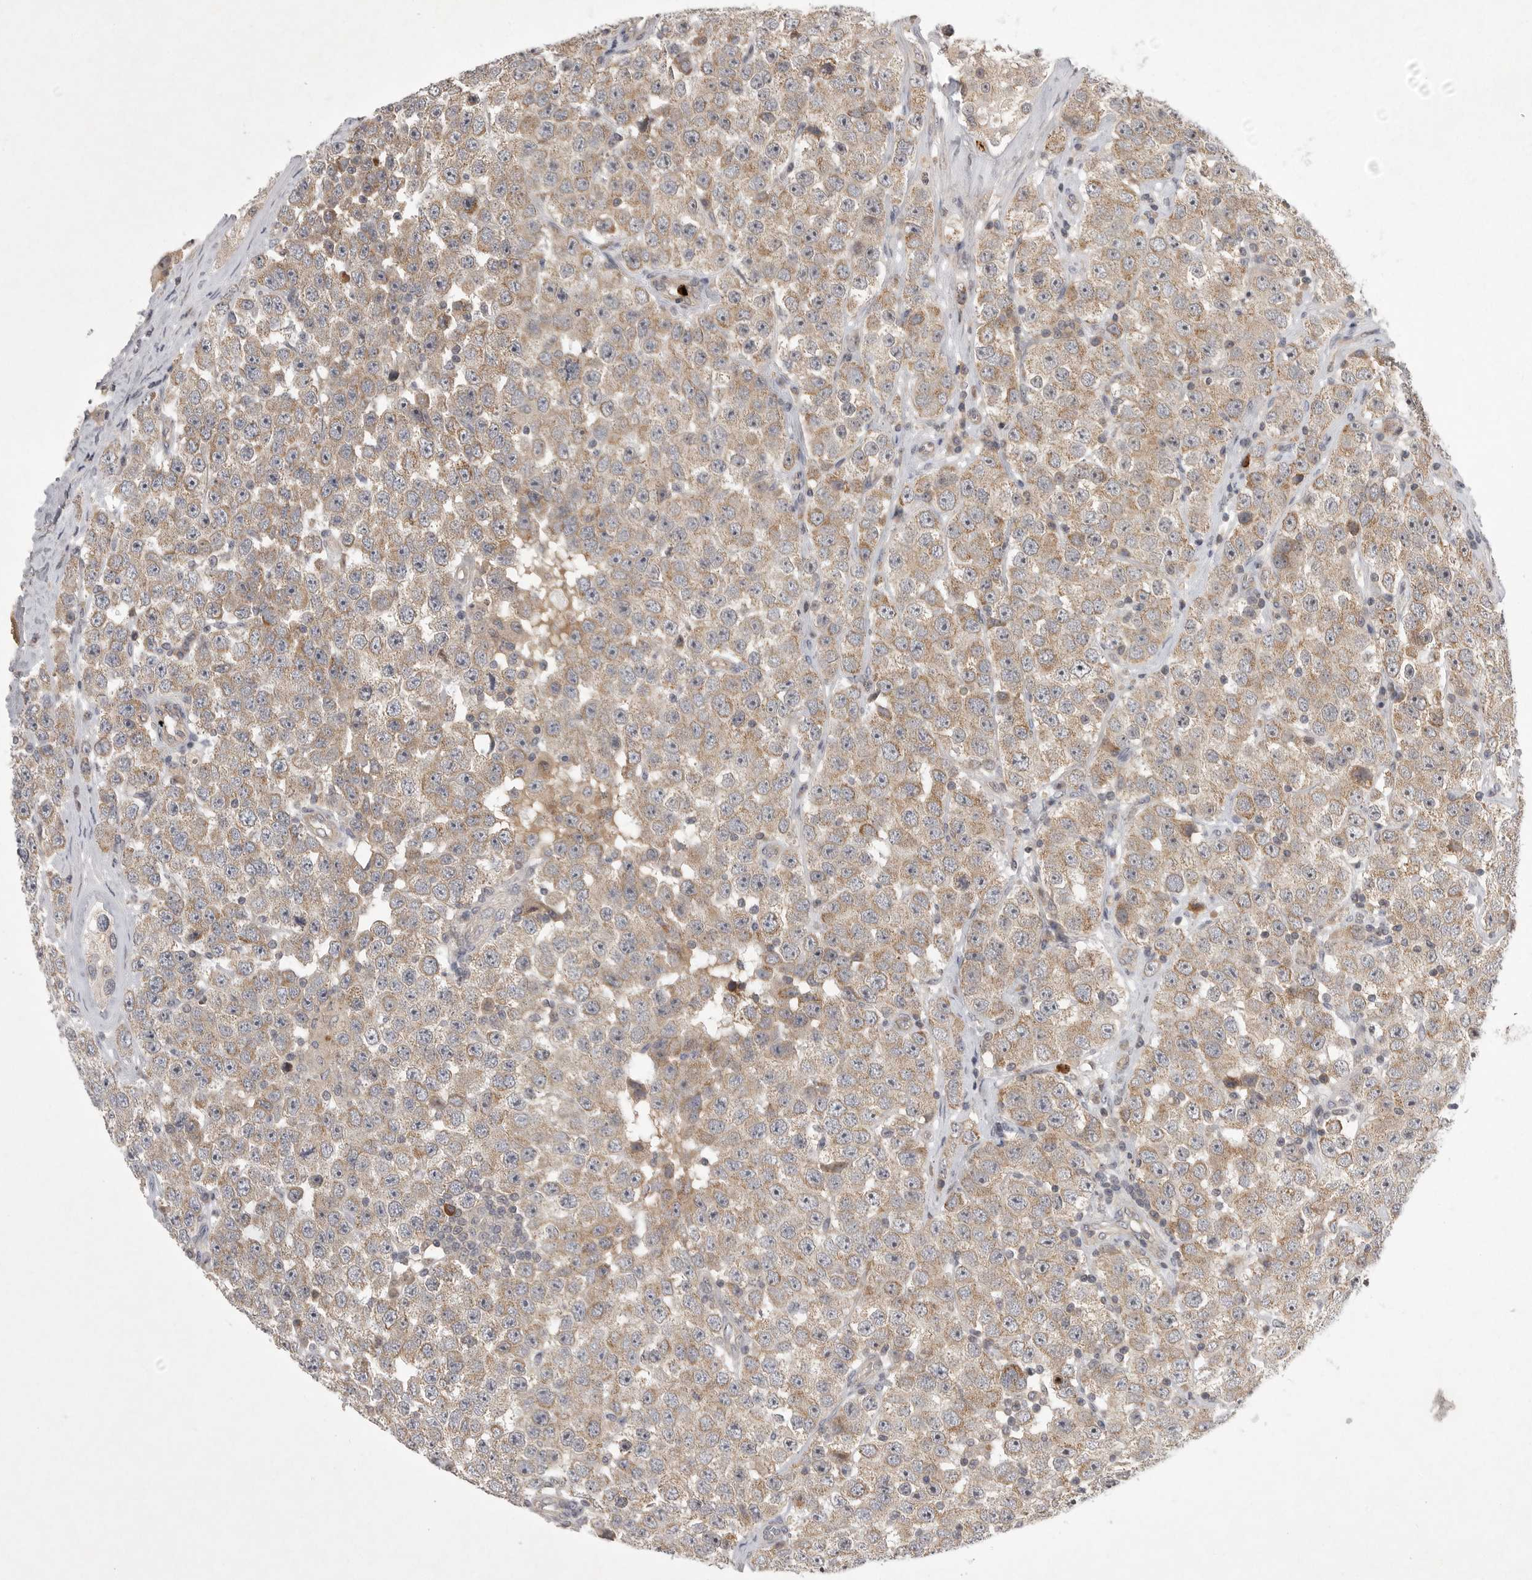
{"staining": {"intensity": "weak", "quantity": "25%-75%", "location": "cytoplasmic/membranous"}, "tissue": "testis cancer", "cell_type": "Tumor cells", "image_type": "cancer", "snomed": [{"axis": "morphology", "description": "Seminoma, NOS"}, {"axis": "morphology", "description": "Carcinoma, Embryonal, NOS"}, {"axis": "topography", "description": "Testis"}], "caption": "Immunohistochemistry (IHC) (DAB) staining of human testis cancer (seminoma) displays weak cytoplasmic/membranous protein staining in about 25%-75% of tumor cells. The protein of interest is stained brown, and the nuclei are stained in blue (DAB (3,3'-diaminobenzidine) IHC with brightfield microscopy, high magnification).", "gene": "UBE3D", "patient": {"sex": "male", "age": 28}}